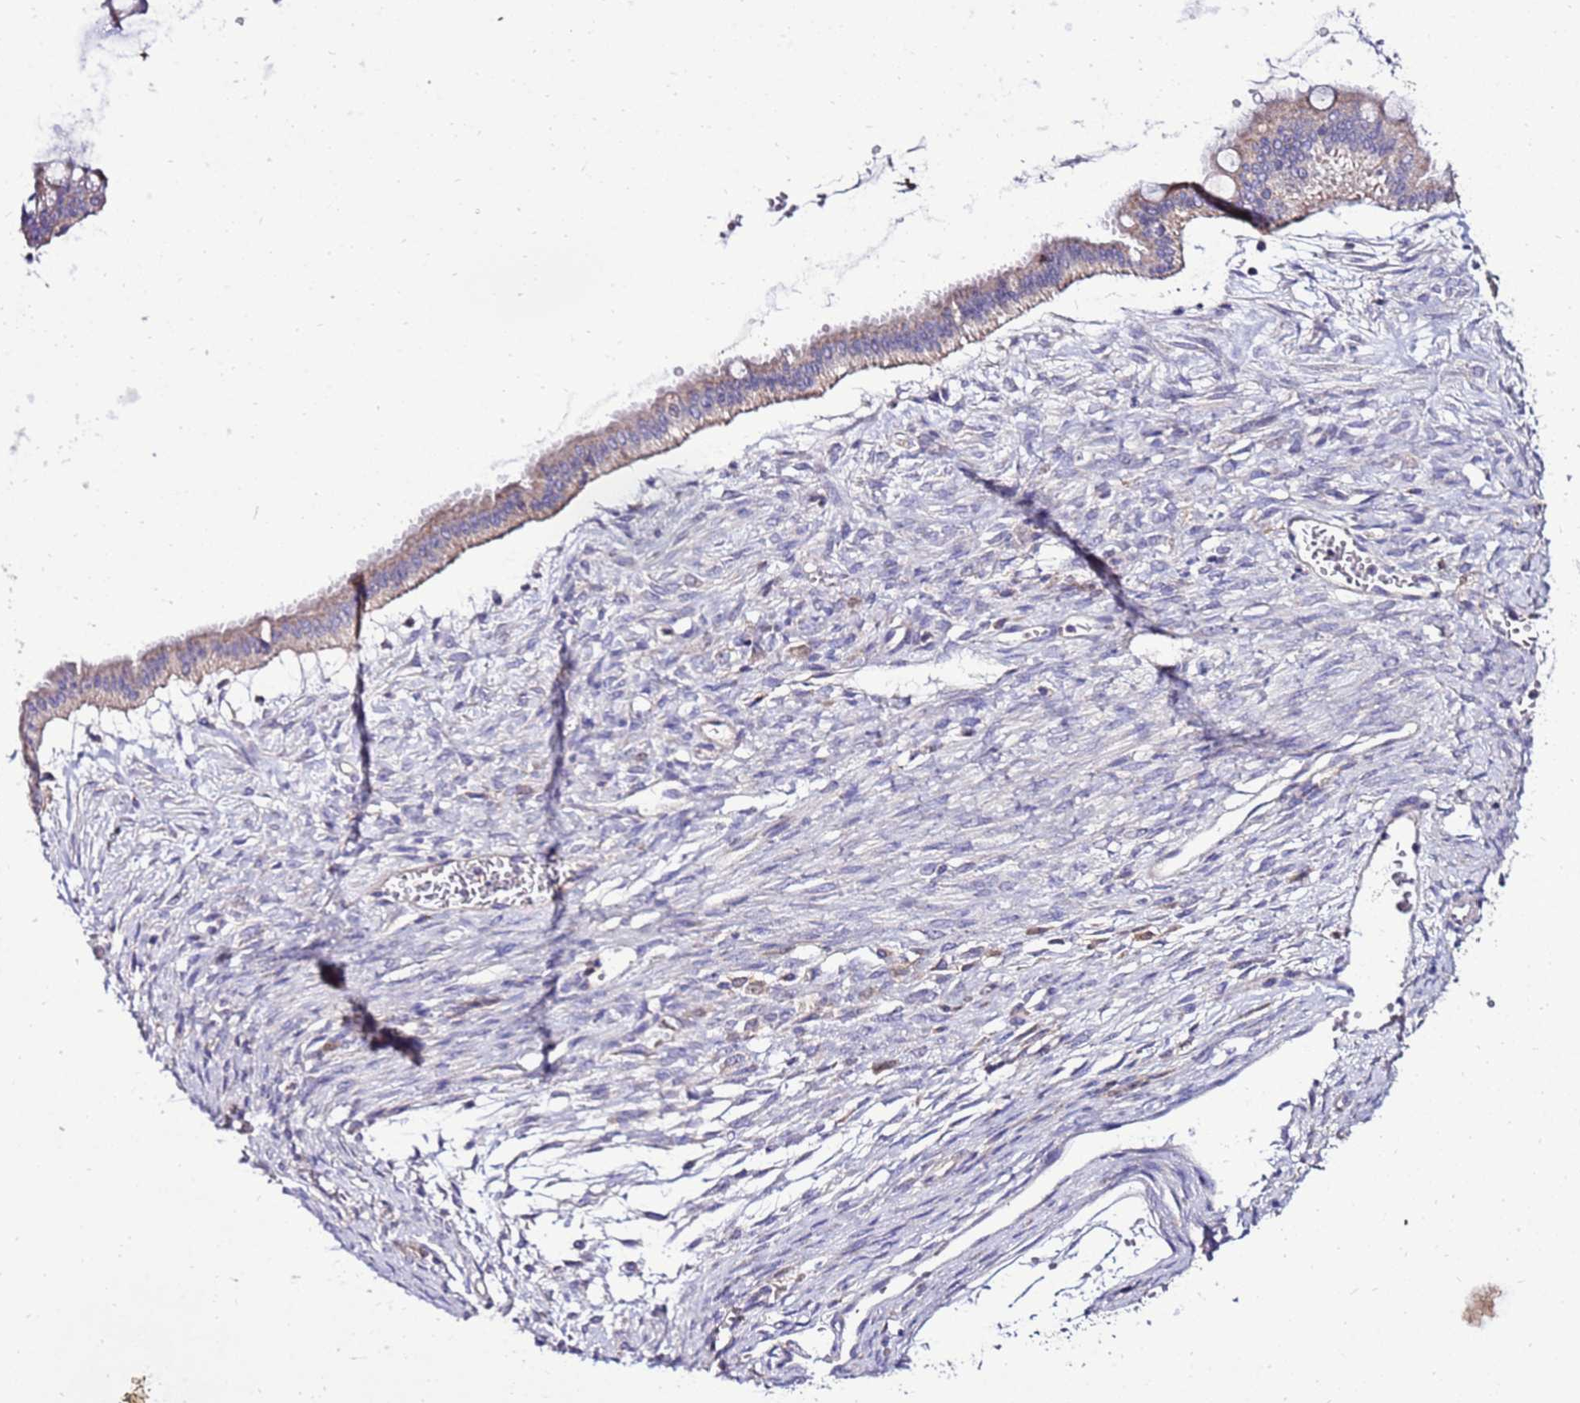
{"staining": {"intensity": "weak", "quantity": ">75%", "location": "cytoplasmic/membranous"}, "tissue": "ovarian cancer", "cell_type": "Tumor cells", "image_type": "cancer", "snomed": [{"axis": "morphology", "description": "Cystadenocarcinoma, mucinous, NOS"}, {"axis": "topography", "description": "Ovary"}], "caption": "A high-resolution histopathology image shows IHC staining of mucinous cystadenocarcinoma (ovarian), which reveals weak cytoplasmic/membranous staining in approximately >75% of tumor cells. Using DAB (brown) and hematoxylin (blue) stains, captured at high magnification using brightfield microscopy.", "gene": "TMEM106C", "patient": {"sex": "female", "age": 73}}